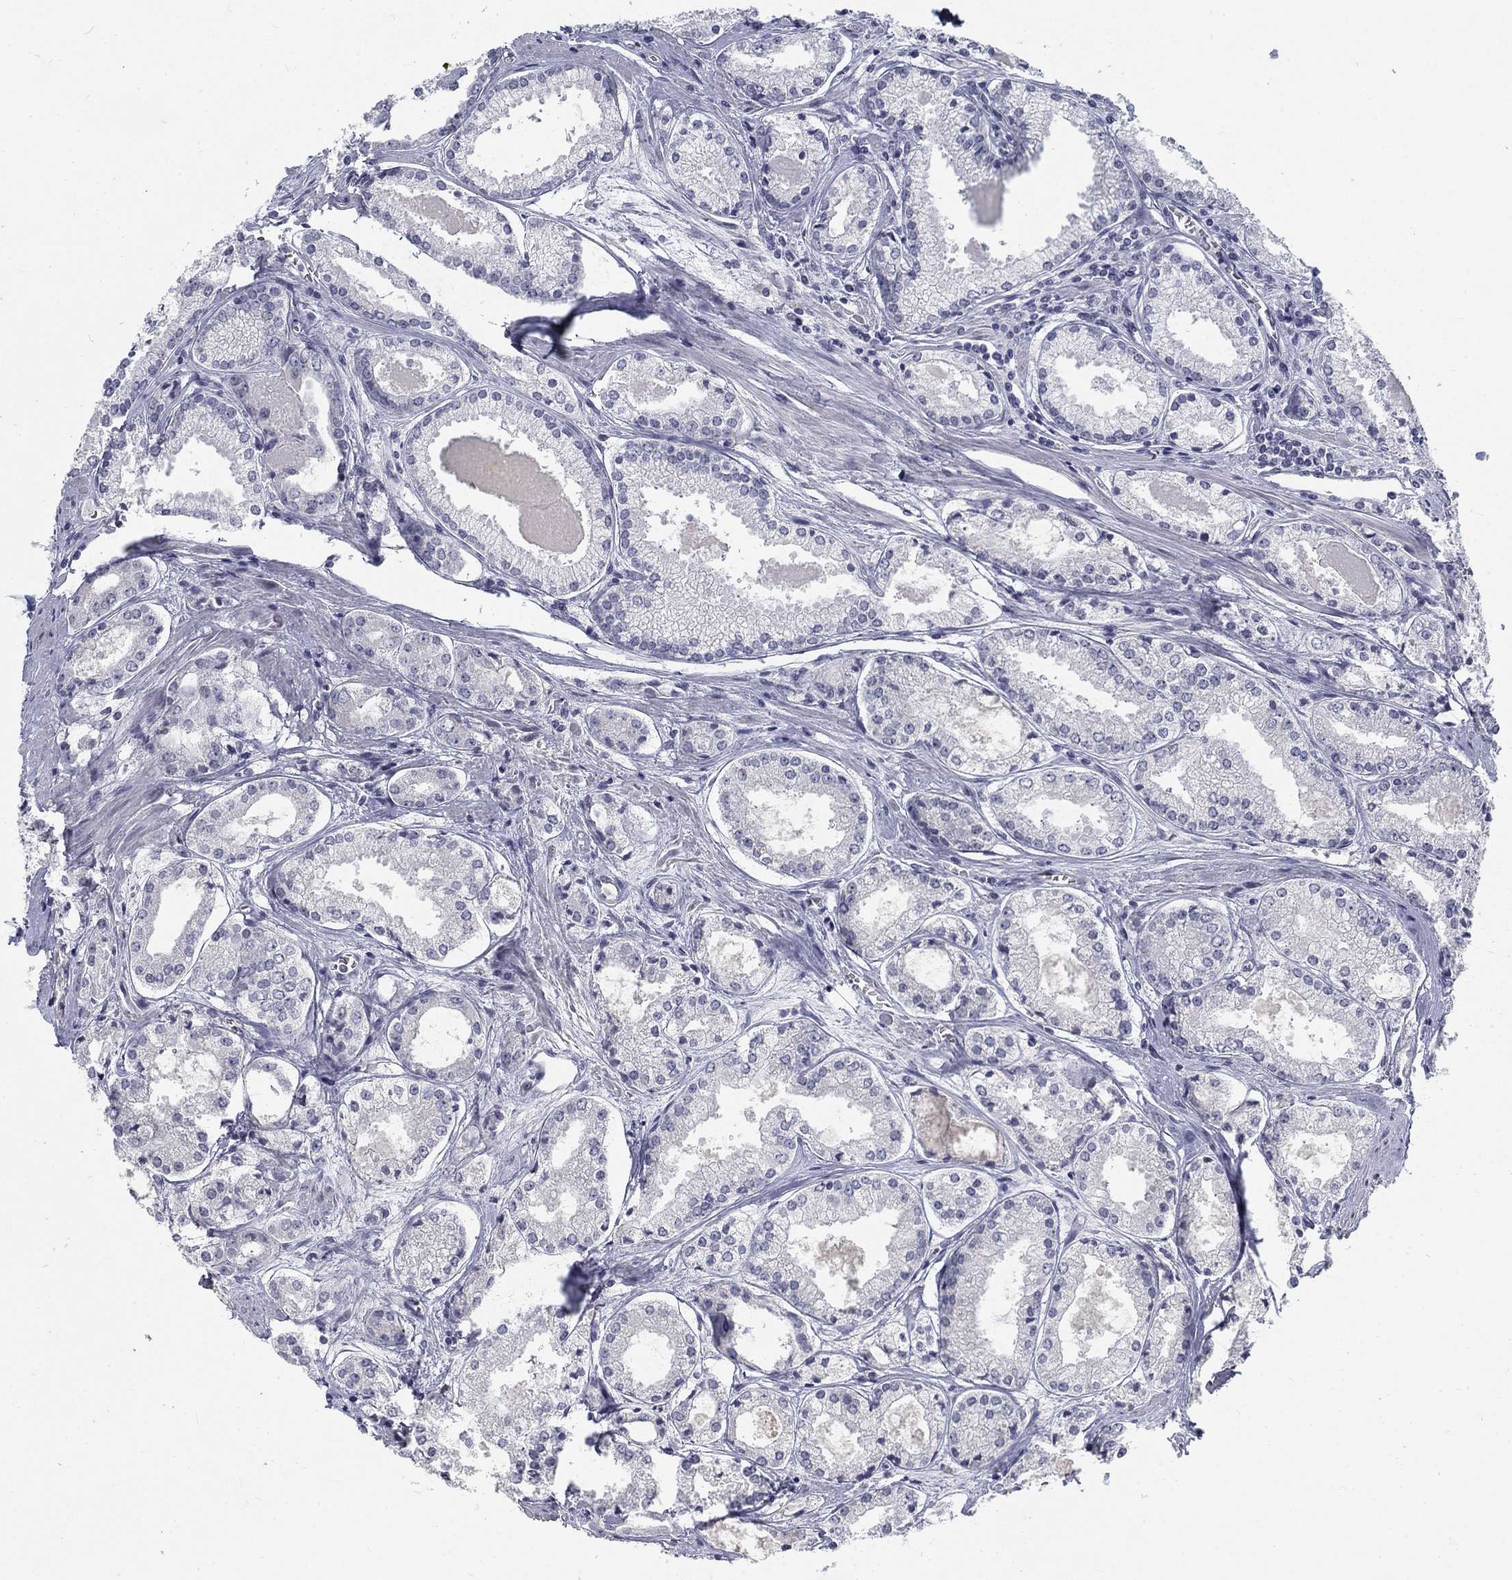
{"staining": {"intensity": "negative", "quantity": "none", "location": "none"}, "tissue": "prostate cancer", "cell_type": "Tumor cells", "image_type": "cancer", "snomed": [{"axis": "morphology", "description": "Adenocarcinoma, NOS"}, {"axis": "topography", "description": "Prostate"}], "caption": "High magnification brightfield microscopy of adenocarcinoma (prostate) stained with DAB (brown) and counterstained with hematoxylin (blue): tumor cells show no significant expression. Nuclei are stained in blue.", "gene": "ATP1A3", "patient": {"sex": "male", "age": 72}}